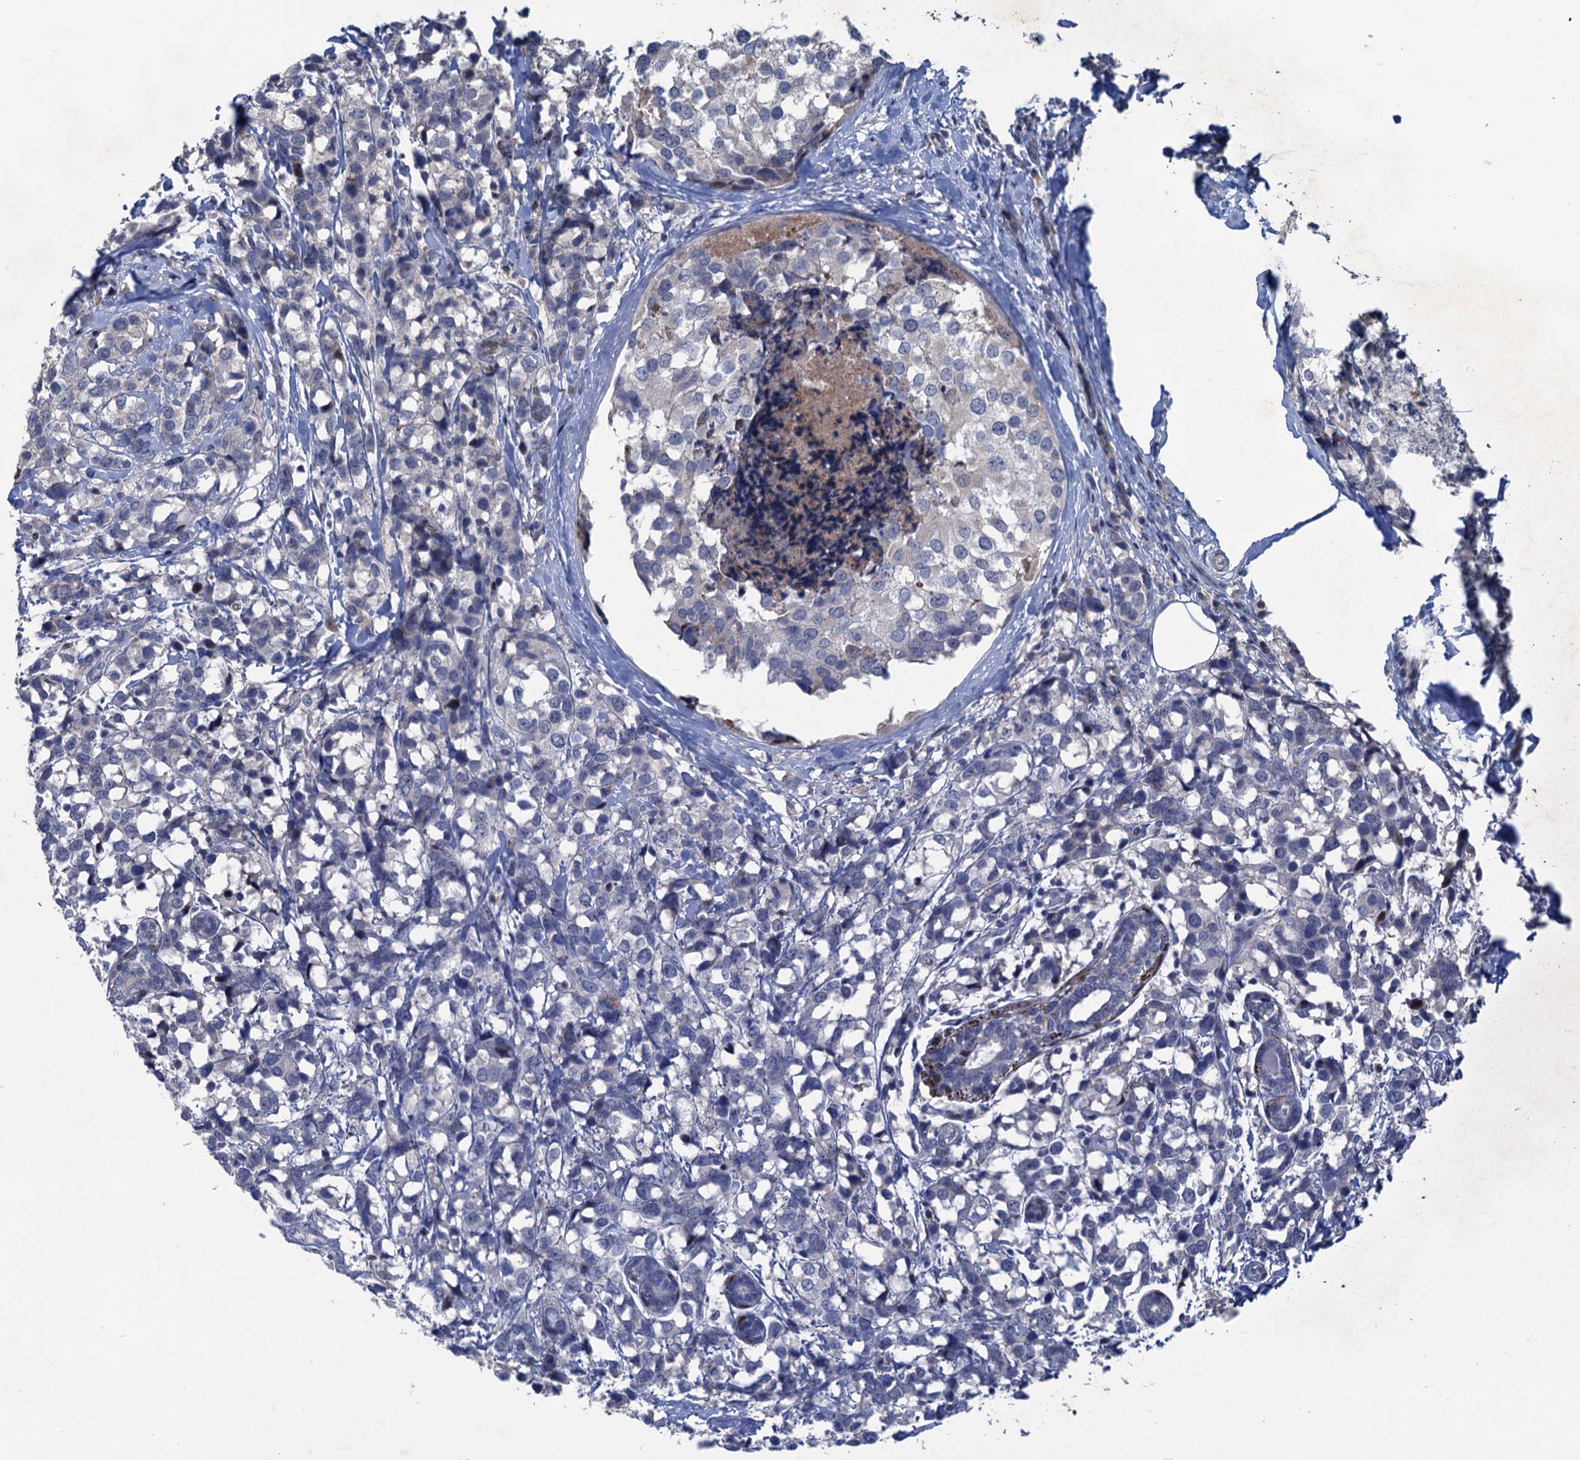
{"staining": {"intensity": "negative", "quantity": "none", "location": "none"}, "tissue": "breast cancer", "cell_type": "Tumor cells", "image_type": "cancer", "snomed": [{"axis": "morphology", "description": "Lobular carcinoma"}, {"axis": "topography", "description": "Breast"}], "caption": "Tumor cells show no significant protein expression in breast cancer (lobular carcinoma).", "gene": "ESYT3", "patient": {"sex": "female", "age": 59}}